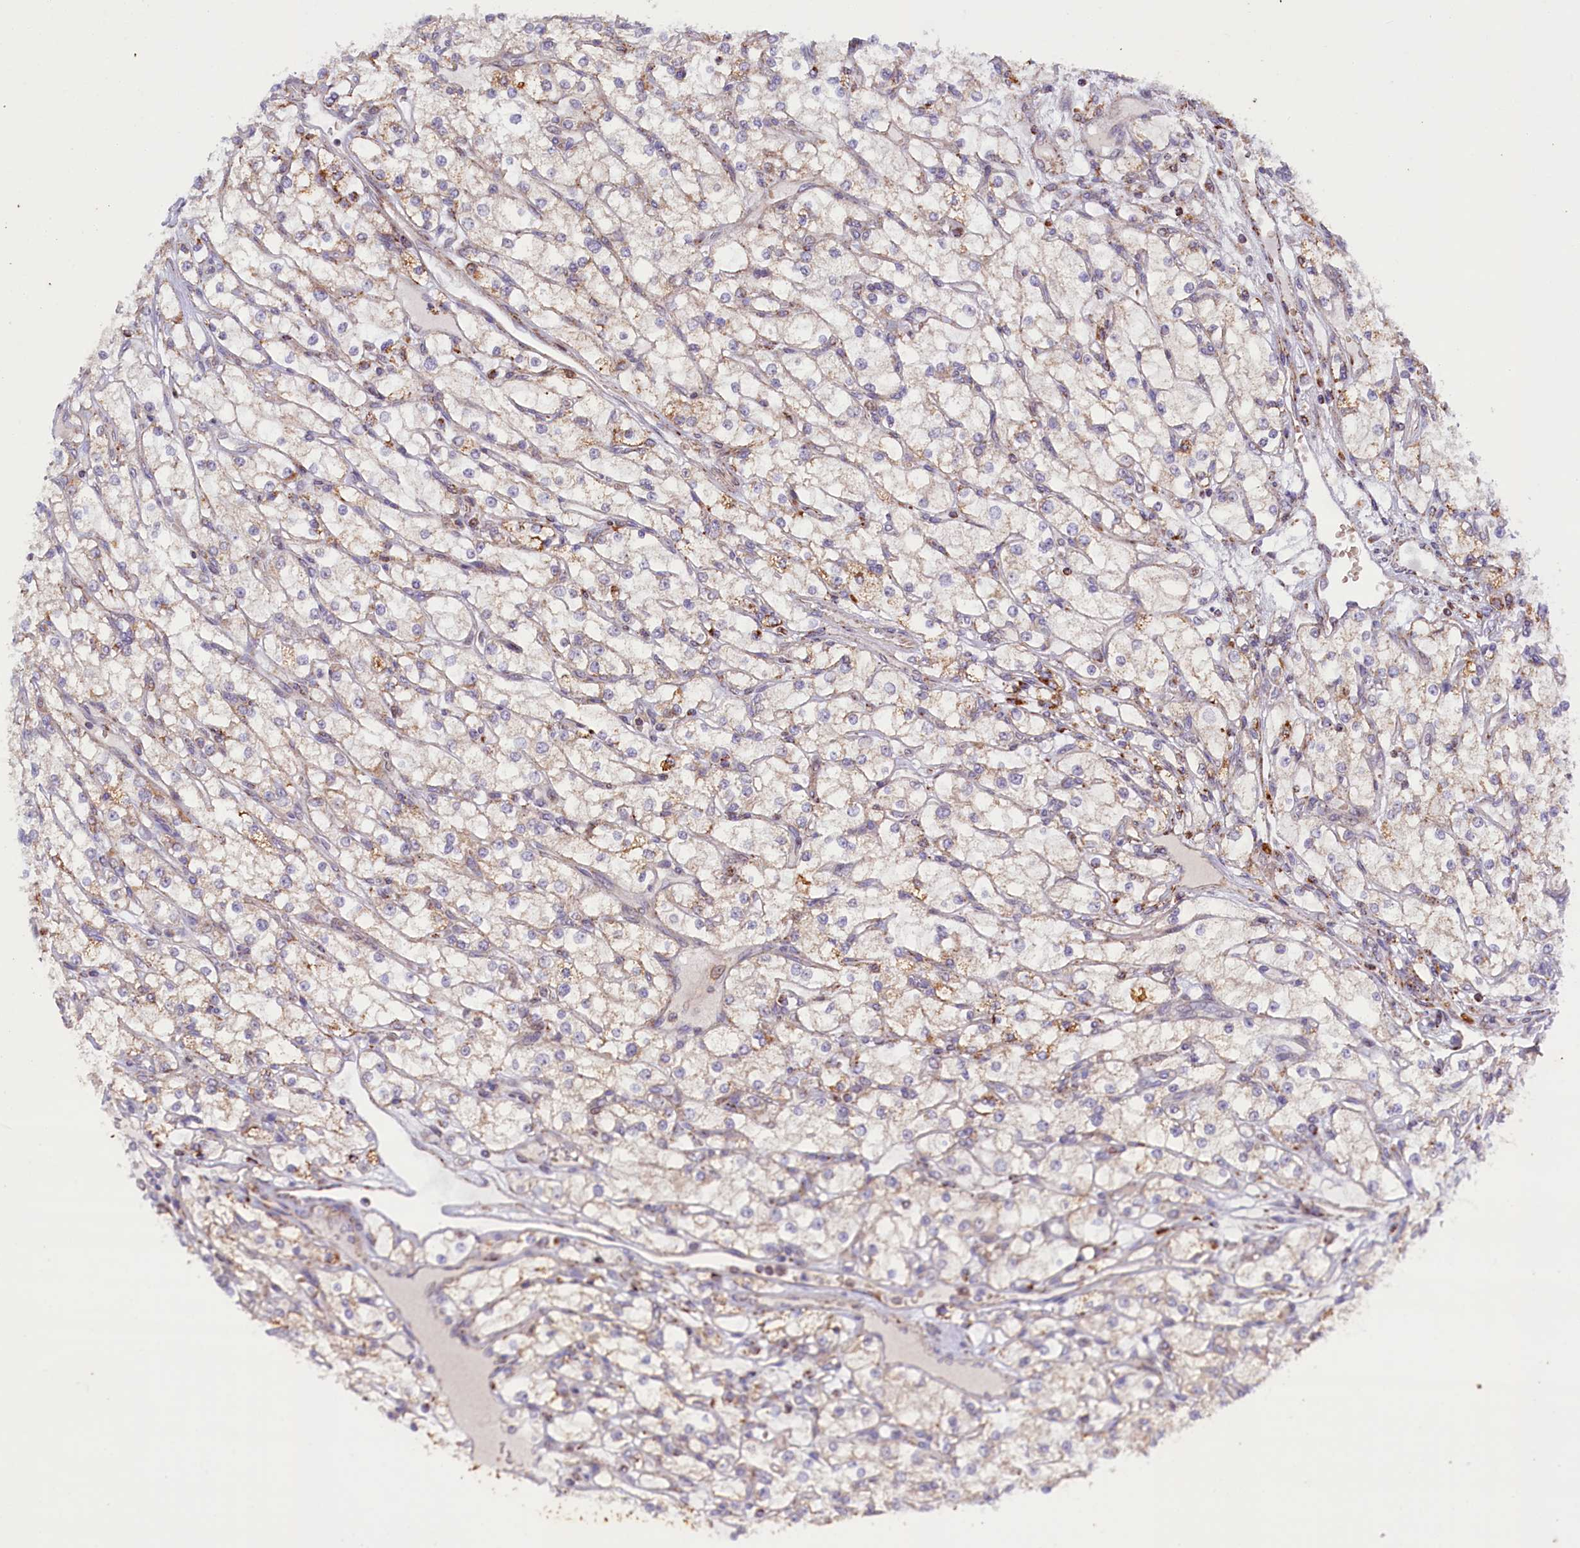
{"staining": {"intensity": "weak", "quantity": "<25%", "location": "cytoplasmic/membranous"}, "tissue": "renal cancer", "cell_type": "Tumor cells", "image_type": "cancer", "snomed": [{"axis": "morphology", "description": "Adenocarcinoma, NOS"}, {"axis": "topography", "description": "Kidney"}], "caption": "Tumor cells show no significant staining in renal cancer (adenocarcinoma).", "gene": "DYNC2H1", "patient": {"sex": "male", "age": 80}}